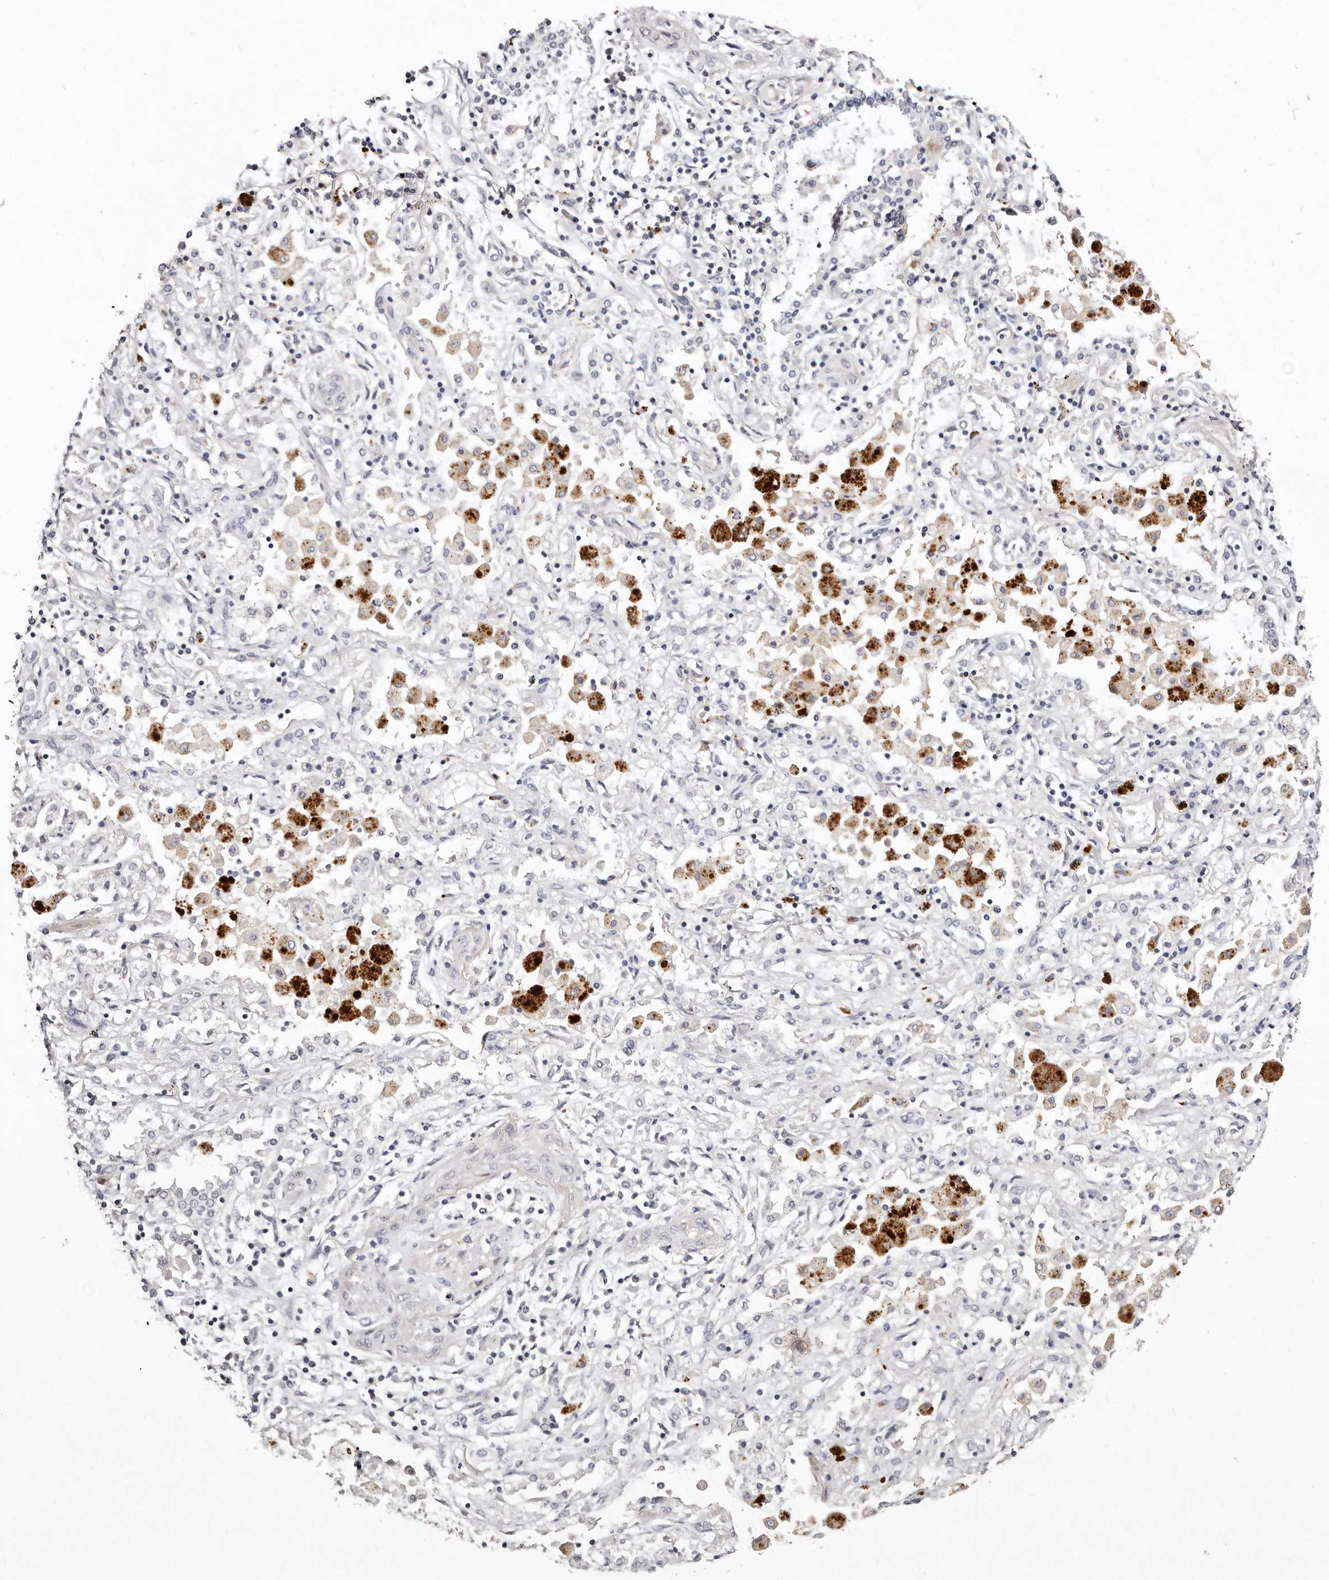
{"staining": {"intensity": "negative", "quantity": "none", "location": "none"}, "tissue": "lung cancer", "cell_type": "Tumor cells", "image_type": "cancer", "snomed": [{"axis": "morphology", "description": "Squamous cell carcinoma, NOS"}, {"axis": "topography", "description": "Lung"}], "caption": "Tumor cells show no significant protein expression in lung squamous cell carcinoma.", "gene": "MRPS33", "patient": {"sex": "female", "age": 47}}